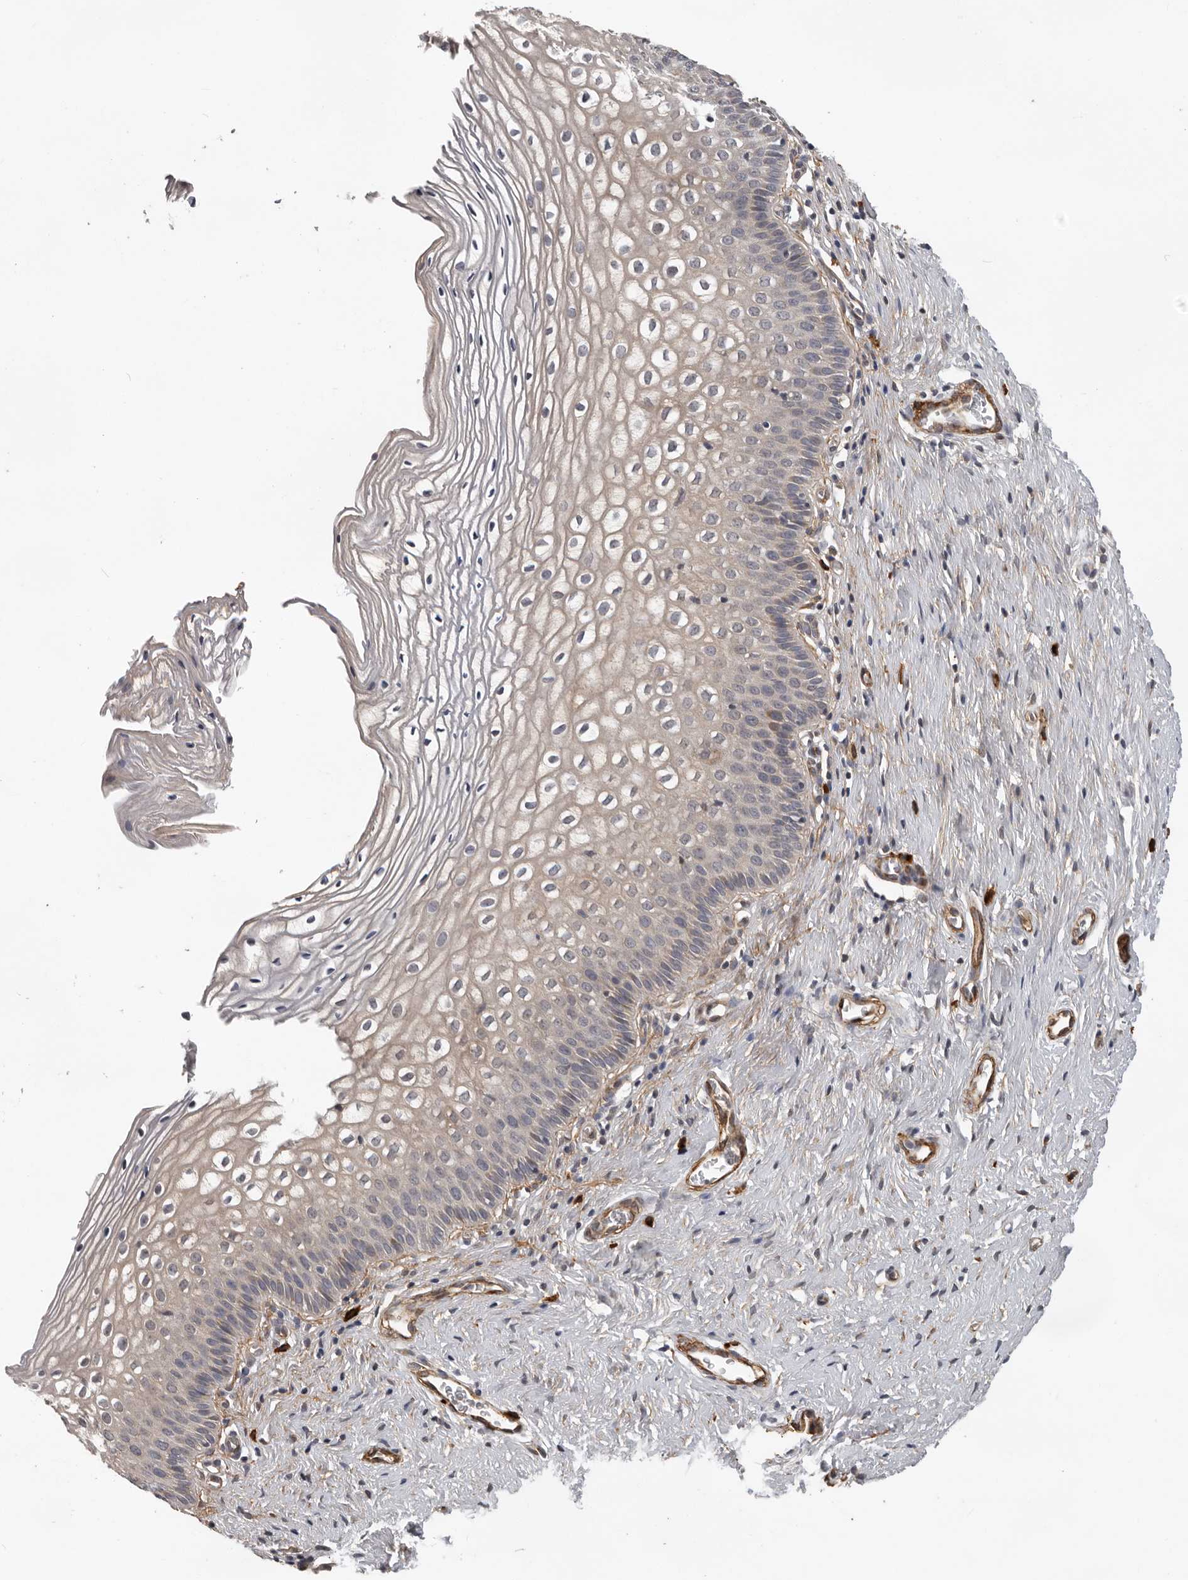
{"staining": {"intensity": "weak", "quantity": "<25%", "location": "cytoplasmic/membranous"}, "tissue": "cervix", "cell_type": "Squamous epithelial cells", "image_type": "normal", "snomed": [{"axis": "morphology", "description": "Normal tissue, NOS"}, {"axis": "topography", "description": "Cervix"}], "caption": "IHC of unremarkable cervix reveals no positivity in squamous epithelial cells. (DAB IHC with hematoxylin counter stain).", "gene": "RNF157", "patient": {"sex": "female", "age": 27}}